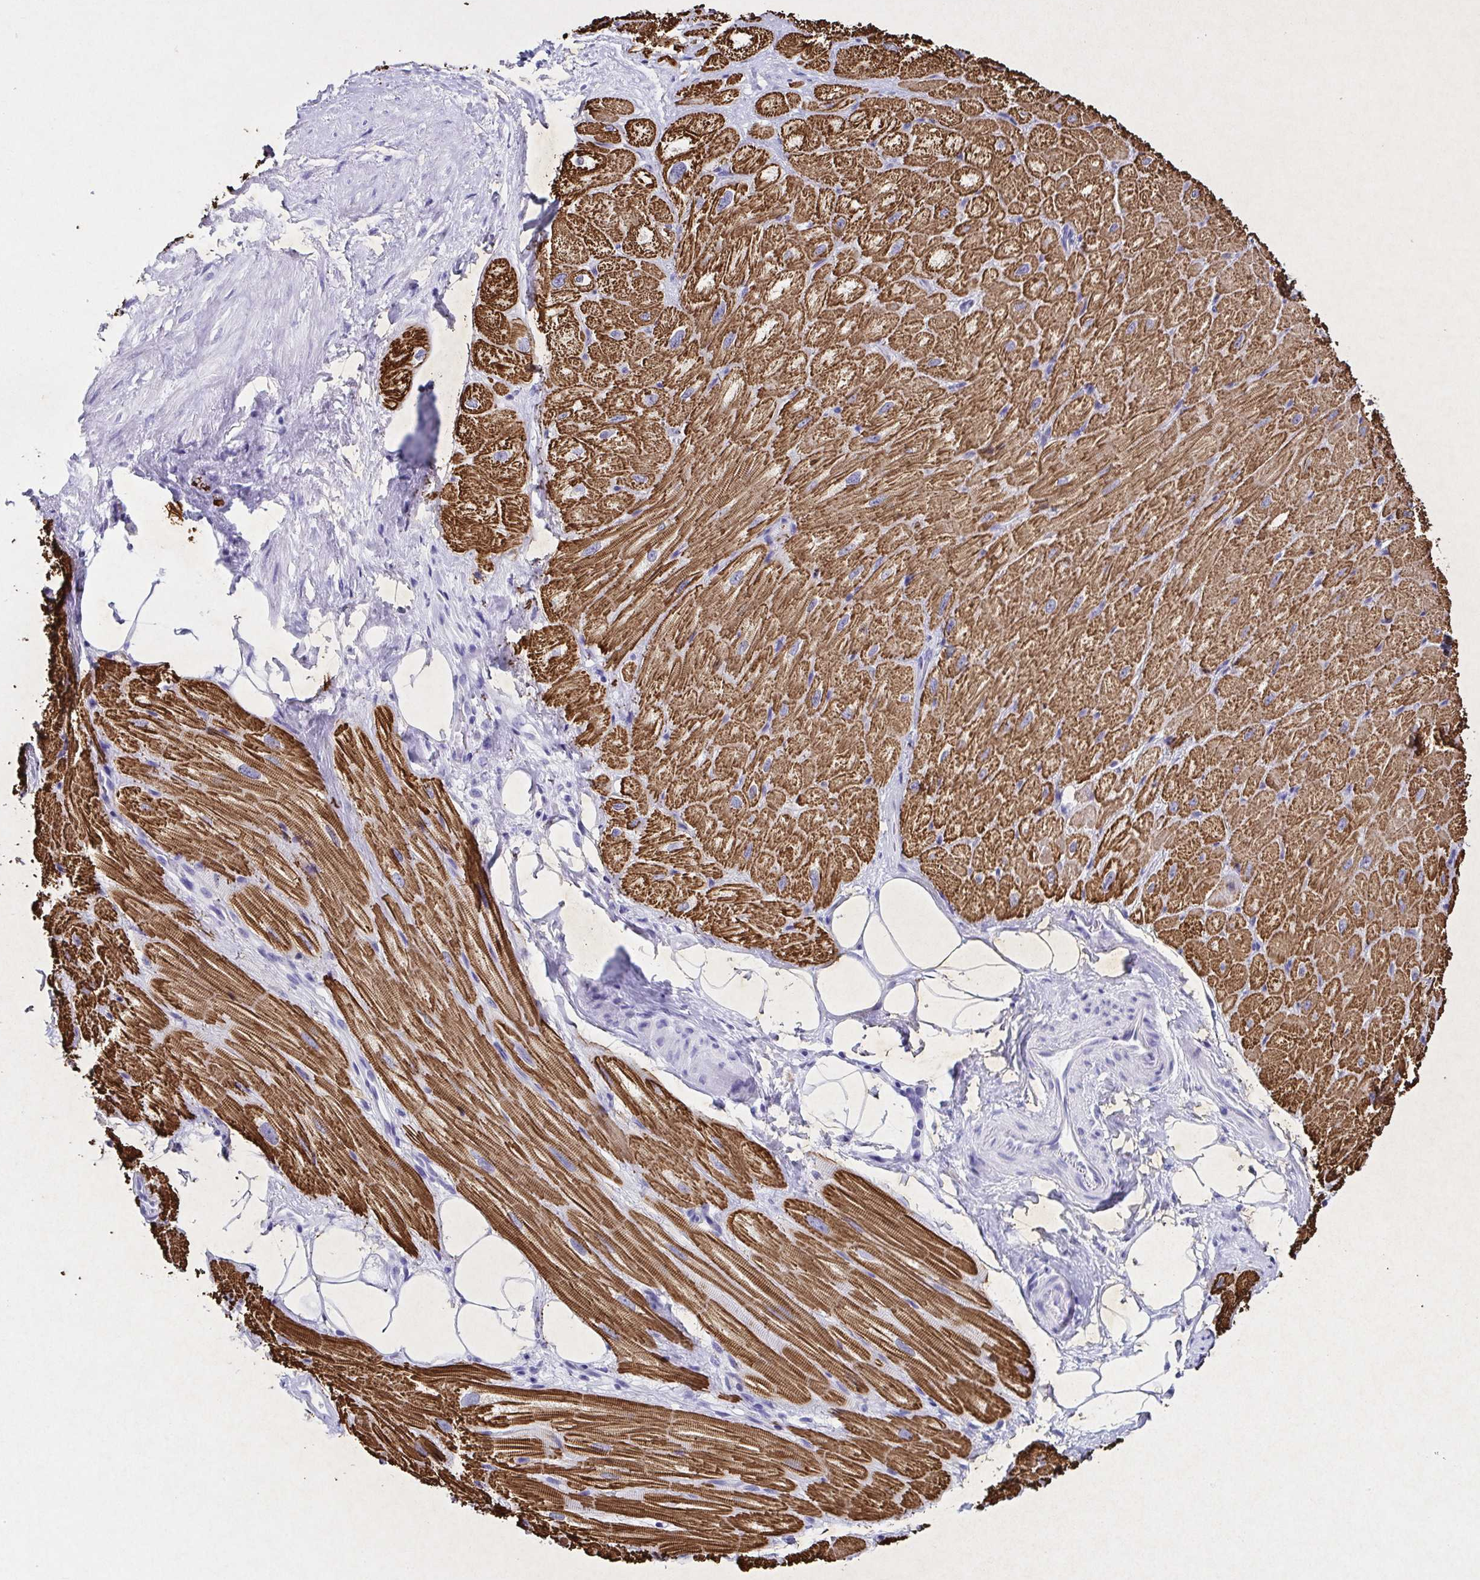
{"staining": {"intensity": "strong", "quantity": ">75%", "location": "cytoplasmic/membranous"}, "tissue": "heart muscle", "cell_type": "Cardiomyocytes", "image_type": "normal", "snomed": [{"axis": "morphology", "description": "Normal tissue, NOS"}, {"axis": "topography", "description": "Heart"}], "caption": "Protein staining displays strong cytoplasmic/membranous expression in about >75% of cardiomyocytes in benign heart muscle. (DAB (3,3'-diaminobenzidine) = brown stain, brightfield microscopy at high magnification).", "gene": "TNNT2", "patient": {"sex": "male", "age": 62}}